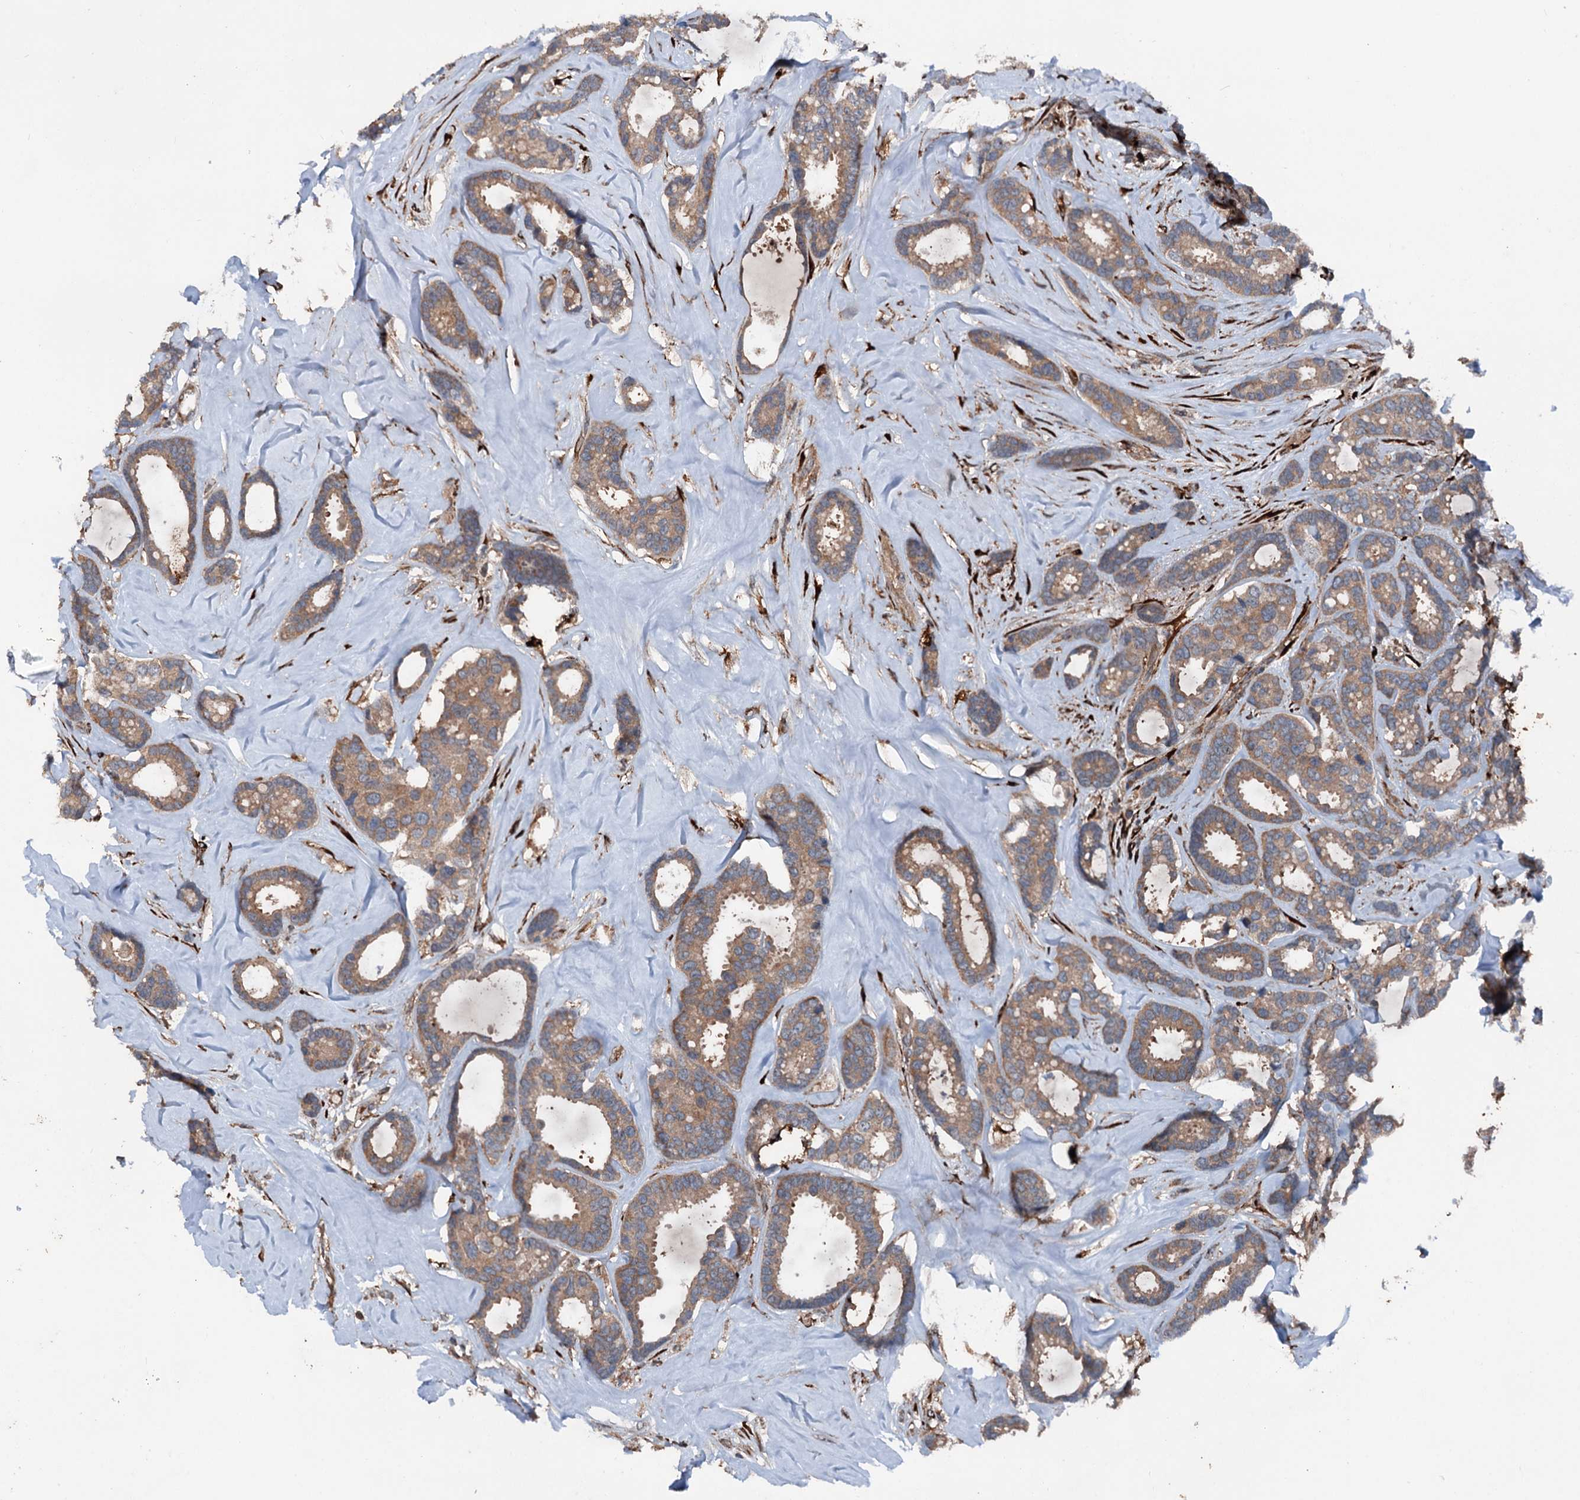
{"staining": {"intensity": "moderate", "quantity": ">75%", "location": "cytoplasmic/membranous"}, "tissue": "breast cancer", "cell_type": "Tumor cells", "image_type": "cancer", "snomed": [{"axis": "morphology", "description": "Duct carcinoma"}, {"axis": "topography", "description": "Breast"}], "caption": "DAB immunohistochemical staining of human breast cancer exhibits moderate cytoplasmic/membranous protein expression in about >75% of tumor cells.", "gene": "DDIAS", "patient": {"sex": "female", "age": 87}}